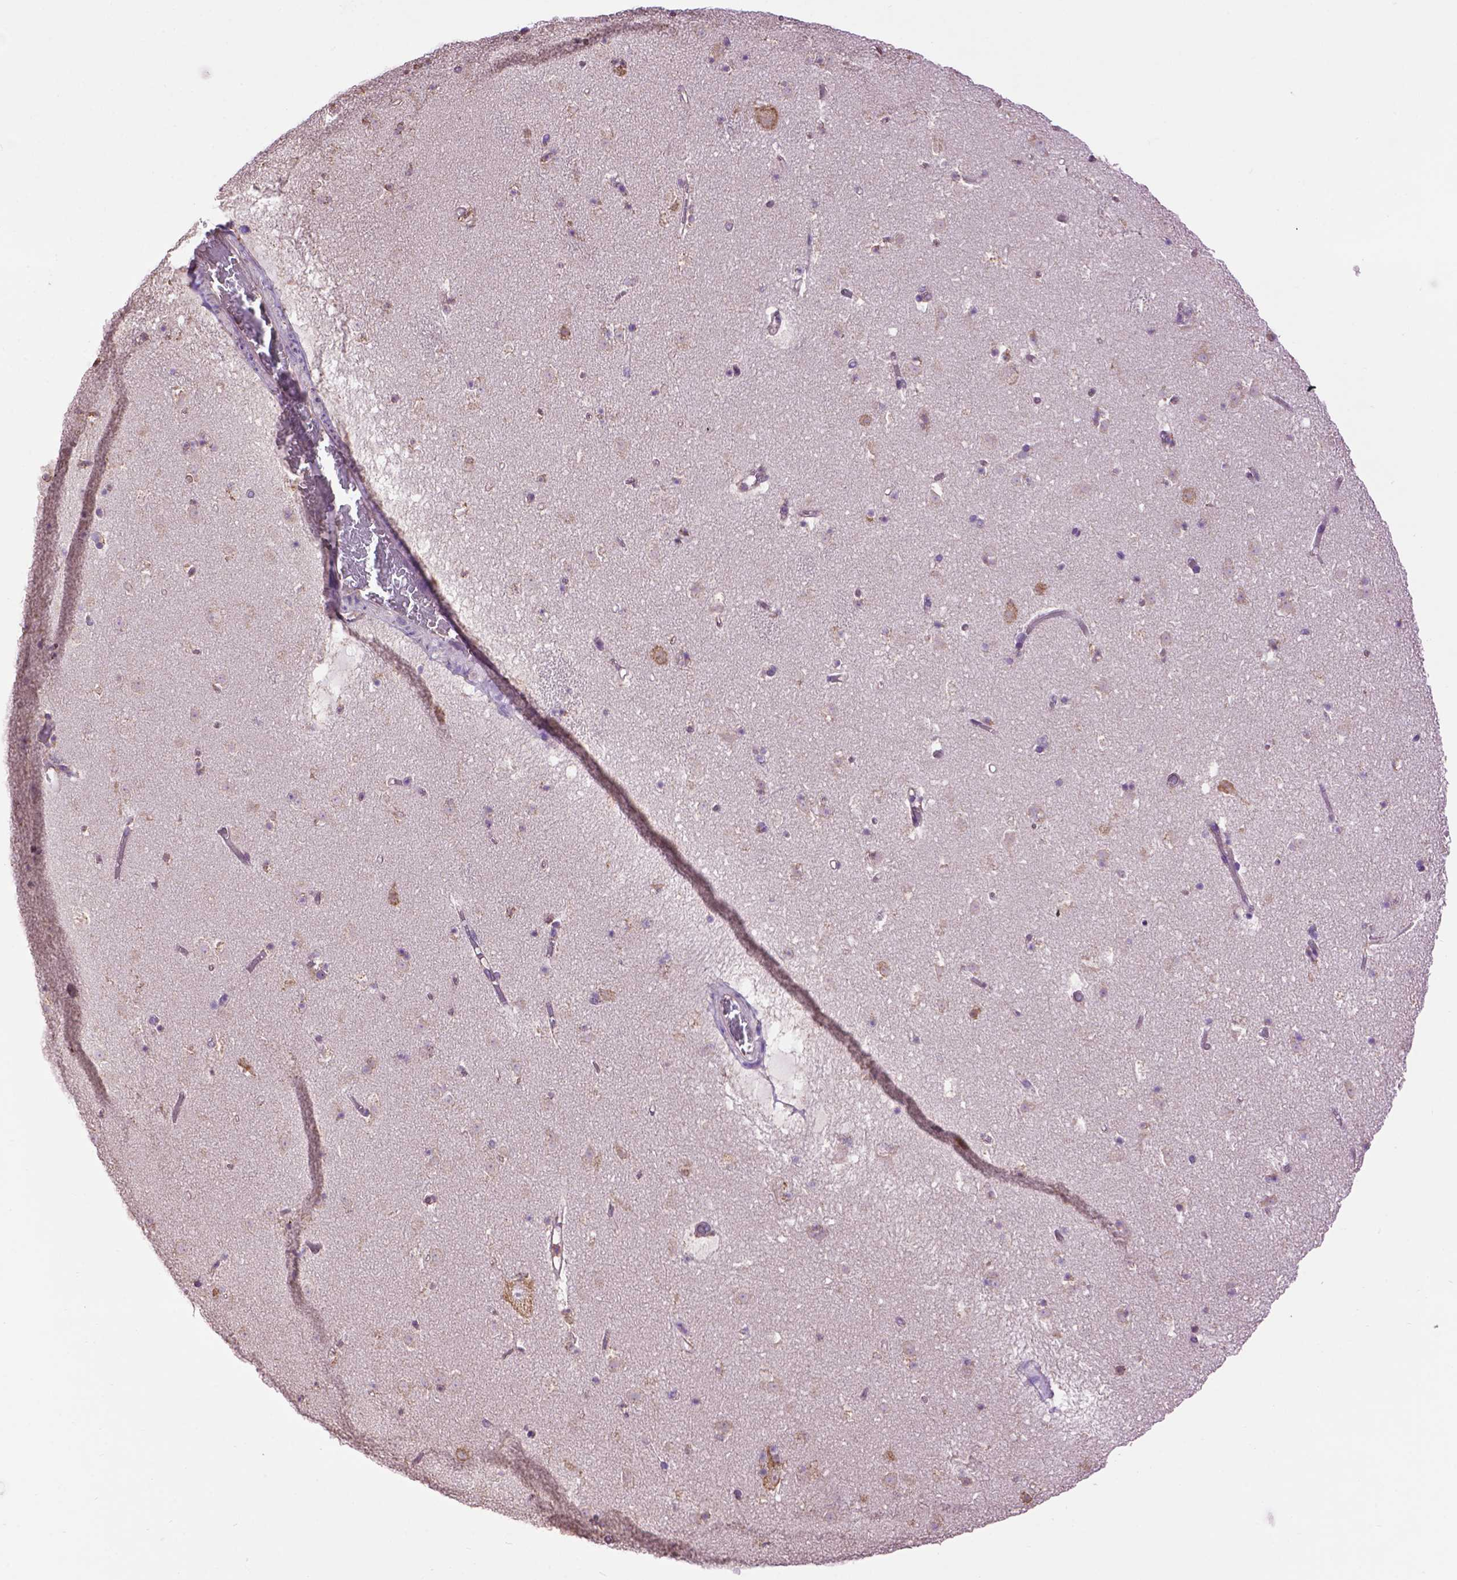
{"staining": {"intensity": "moderate", "quantity": "<25%", "location": "cytoplasmic/membranous"}, "tissue": "caudate", "cell_type": "Glial cells", "image_type": "normal", "snomed": [{"axis": "morphology", "description": "Normal tissue, NOS"}, {"axis": "topography", "description": "Lateral ventricle wall"}], "caption": "This image exhibits IHC staining of normal caudate, with low moderate cytoplasmic/membranous expression in approximately <25% of glial cells.", "gene": "PPP2R5E", "patient": {"sex": "female", "age": 42}}